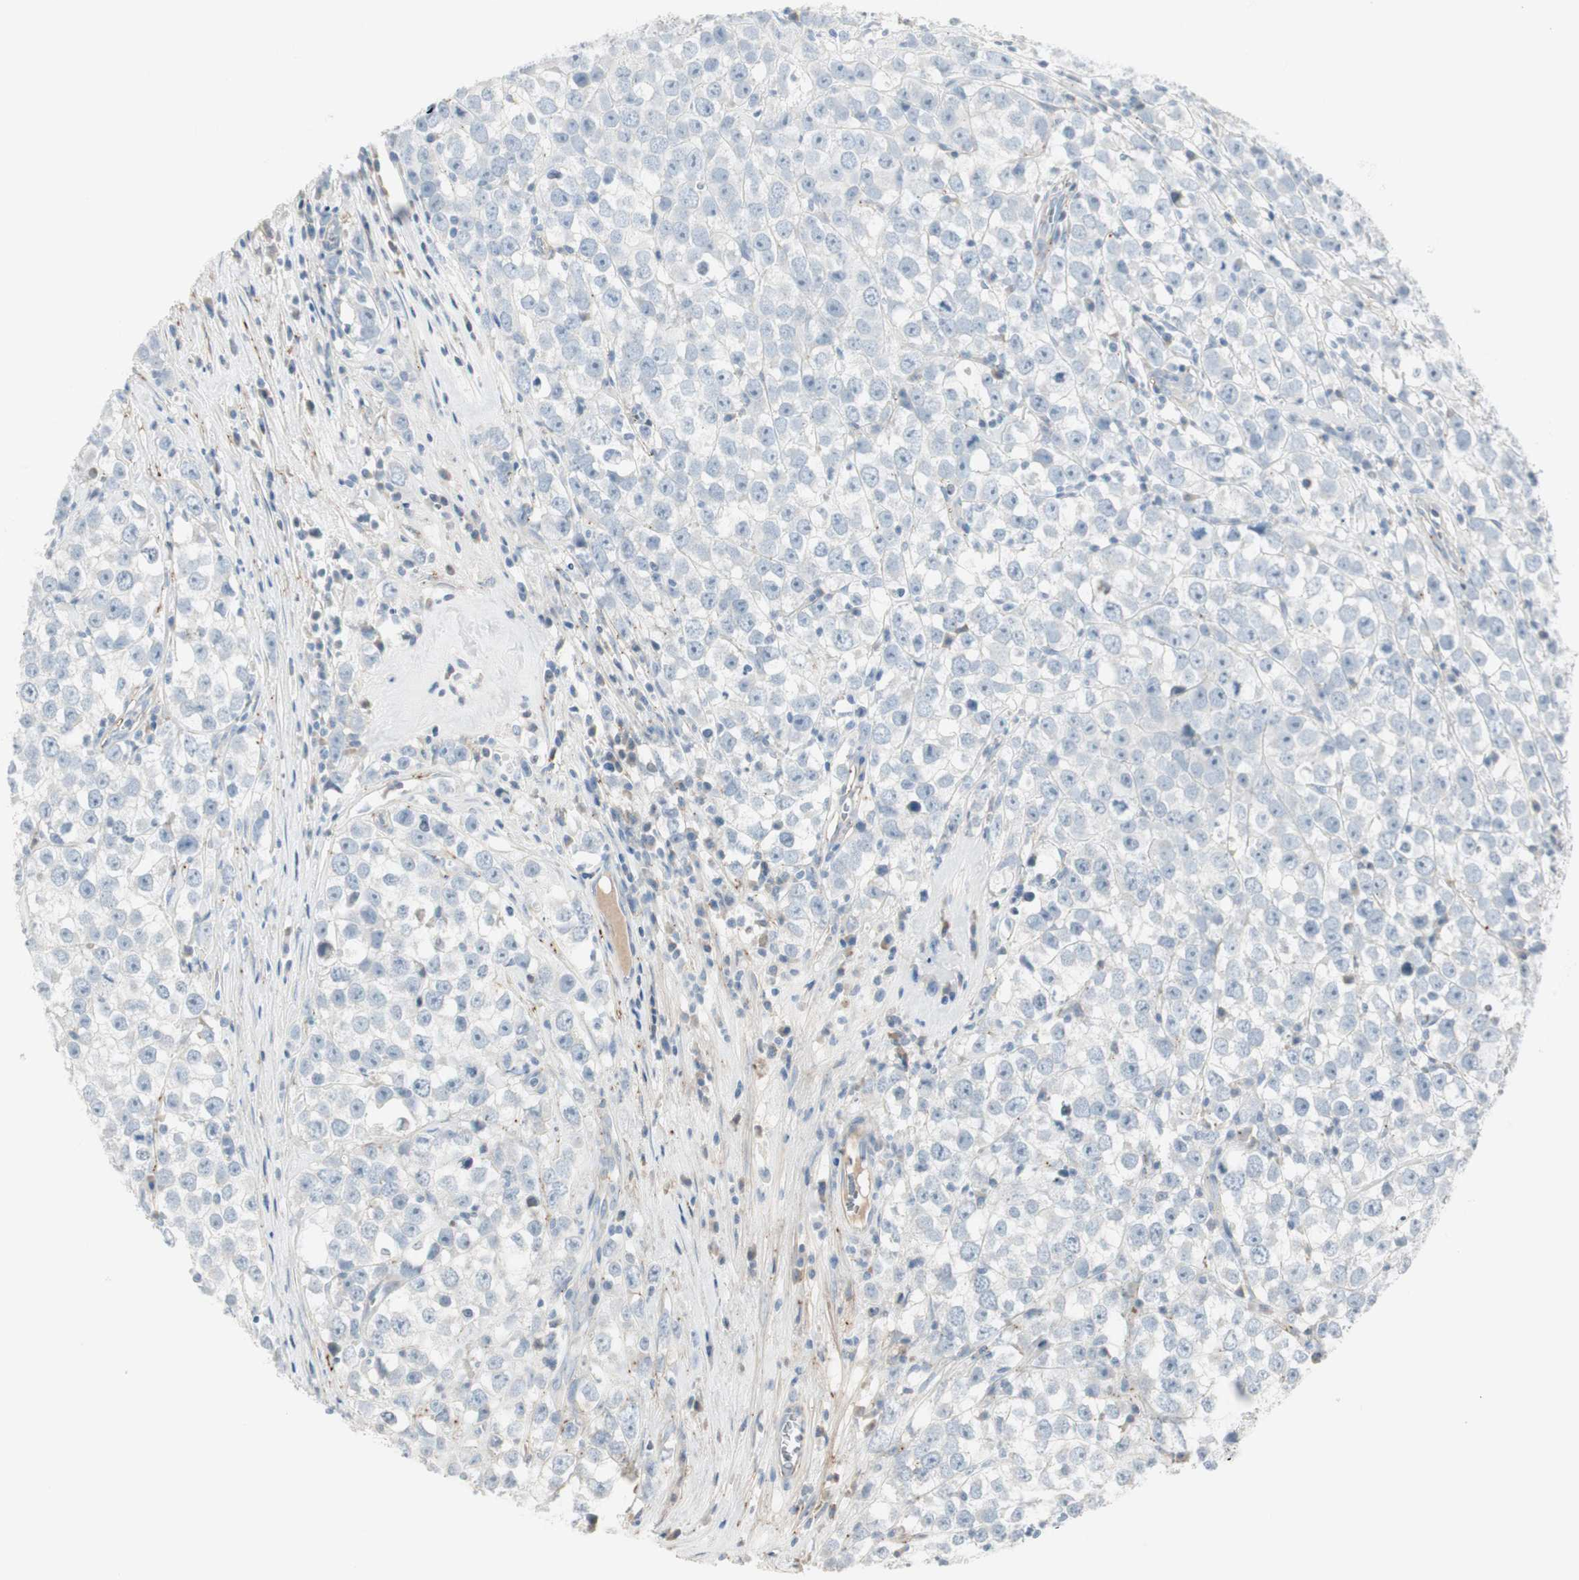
{"staining": {"intensity": "negative", "quantity": "none", "location": "none"}, "tissue": "testis cancer", "cell_type": "Tumor cells", "image_type": "cancer", "snomed": [{"axis": "morphology", "description": "Seminoma, NOS"}, {"axis": "morphology", "description": "Carcinoma, Embryonal, NOS"}, {"axis": "topography", "description": "Testis"}], "caption": "Image shows no protein staining in tumor cells of testis embryonal carcinoma tissue.", "gene": "CACNA2D1", "patient": {"sex": "male", "age": 52}}